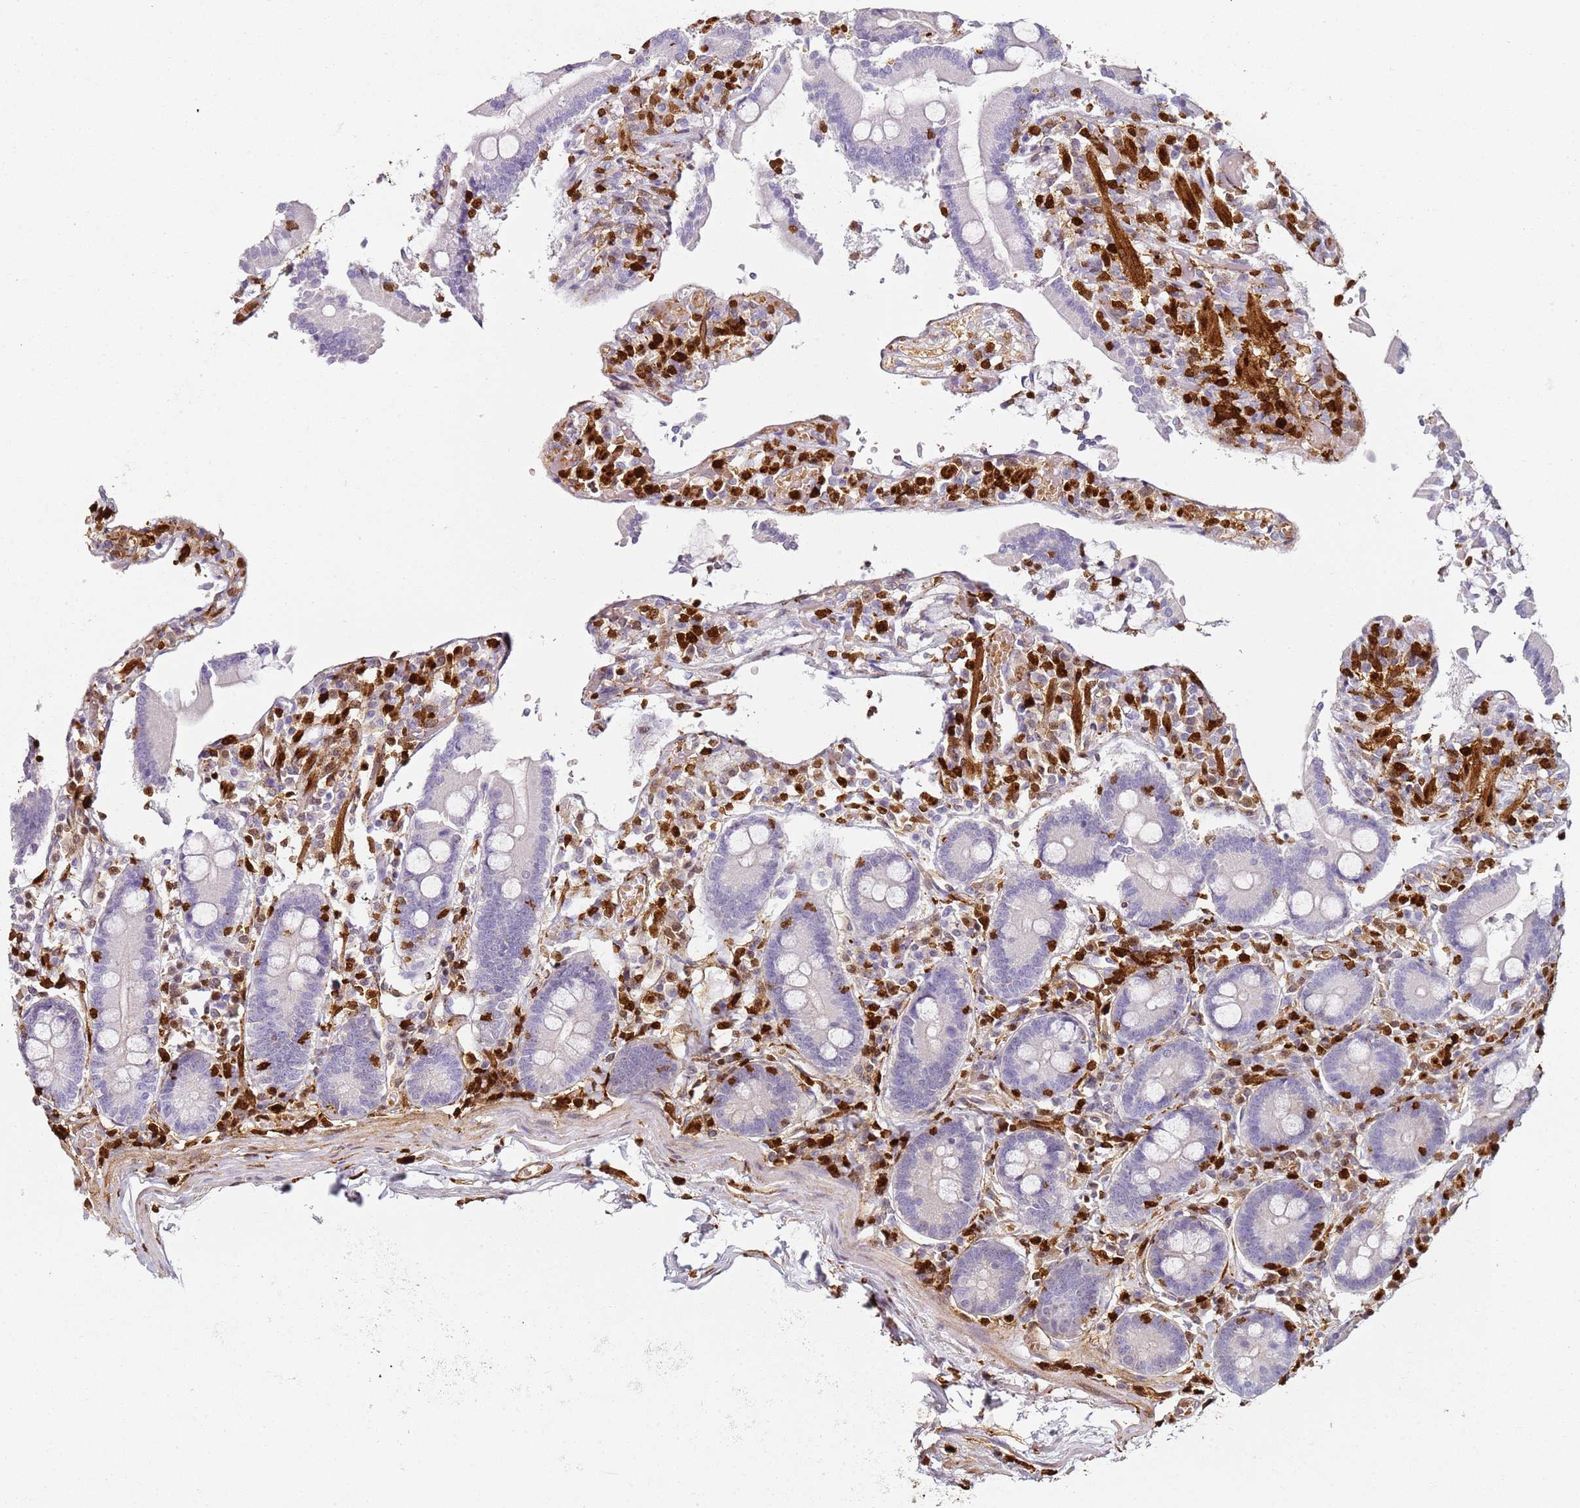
{"staining": {"intensity": "negative", "quantity": "none", "location": "none"}, "tissue": "duodenum", "cell_type": "Glandular cells", "image_type": "normal", "snomed": [{"axis": "morphology", "description": "Normal tissue, NOS"}, {"axis": "topography", "description": "Duodenum"}], "caption": "Glandular cells are negative for protein expression in benign human duodenum. The staining is performed using DAB brown chromogen with nuclei counter-stained in using hematoxylin.", "gene": "S100A4", "patient": {"sex": "male", "age": 55}}